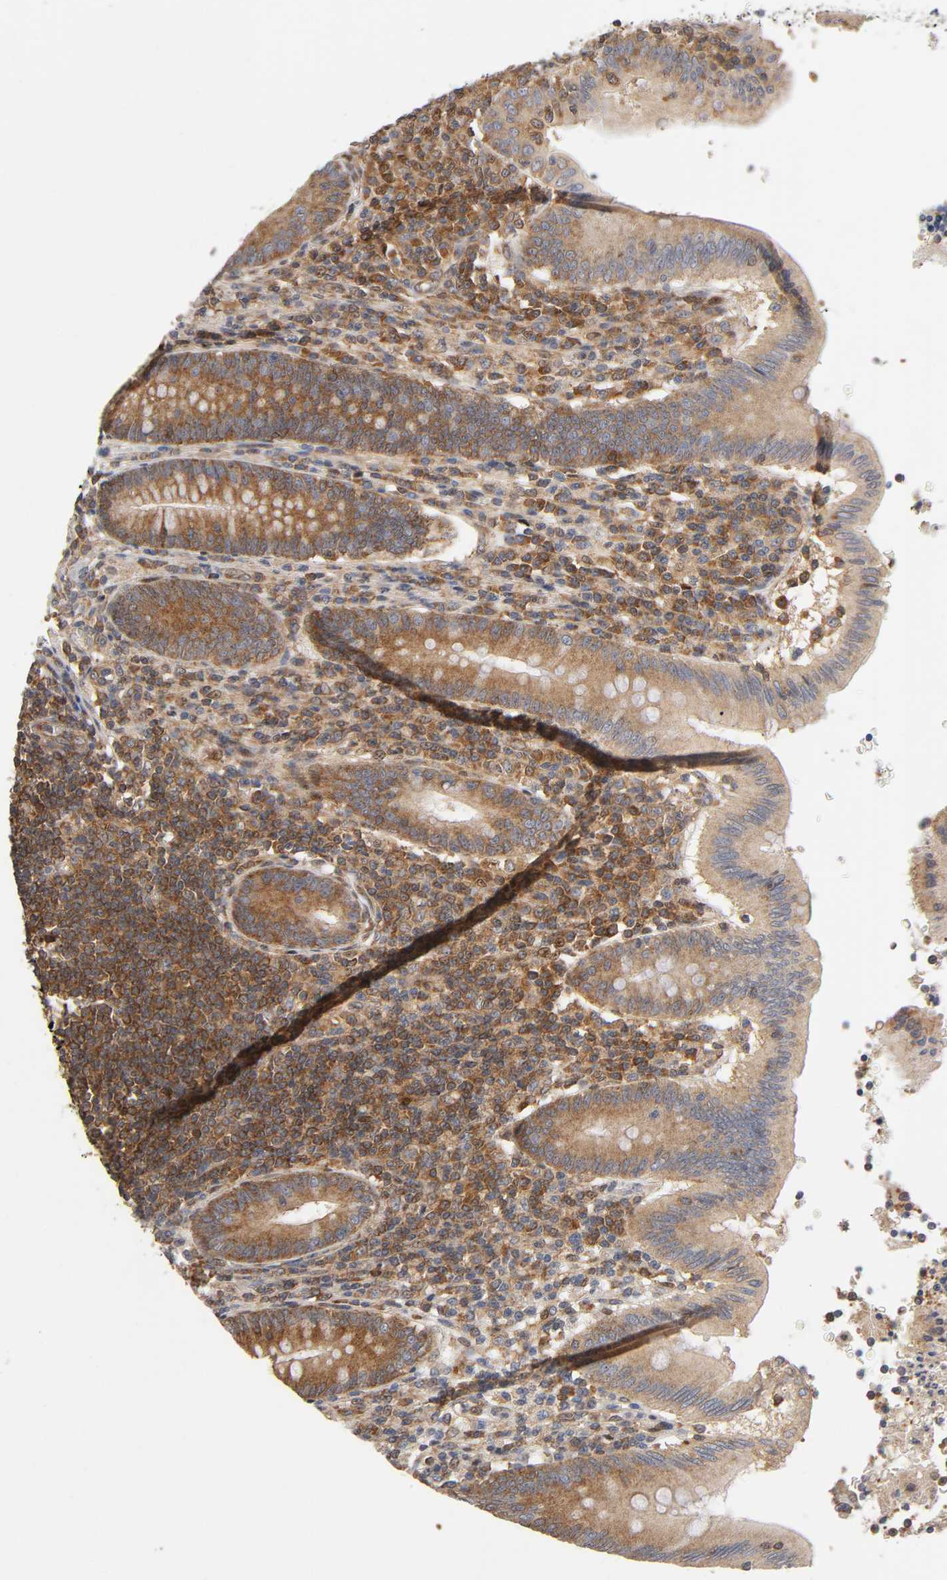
{"staining": {"intensity": "moderate", "quantity": ">75%", "location": "cytoplasmic/membranous"}, "tissue": "appendix", "cell_type": "Glandular cells", "image_type": "normal", "snomed": [{"axis": "morphology", "description": "Normal tissue, NOS"}, {"axis": "morphology", "description": "Inflammation, NOS"}, {"axis": "topography", "description": "Appendix"}], "caption": "DAB immunohistochemical staining of normal appendix displays moderate cytoplasmic/membranous protein staining in about >75% of glandular cells. The protein is shown in brown color, while the nuclei are stained blue.", "gene": "PAFAH1B1", "patient": {"sex": "male", "age": 46}}